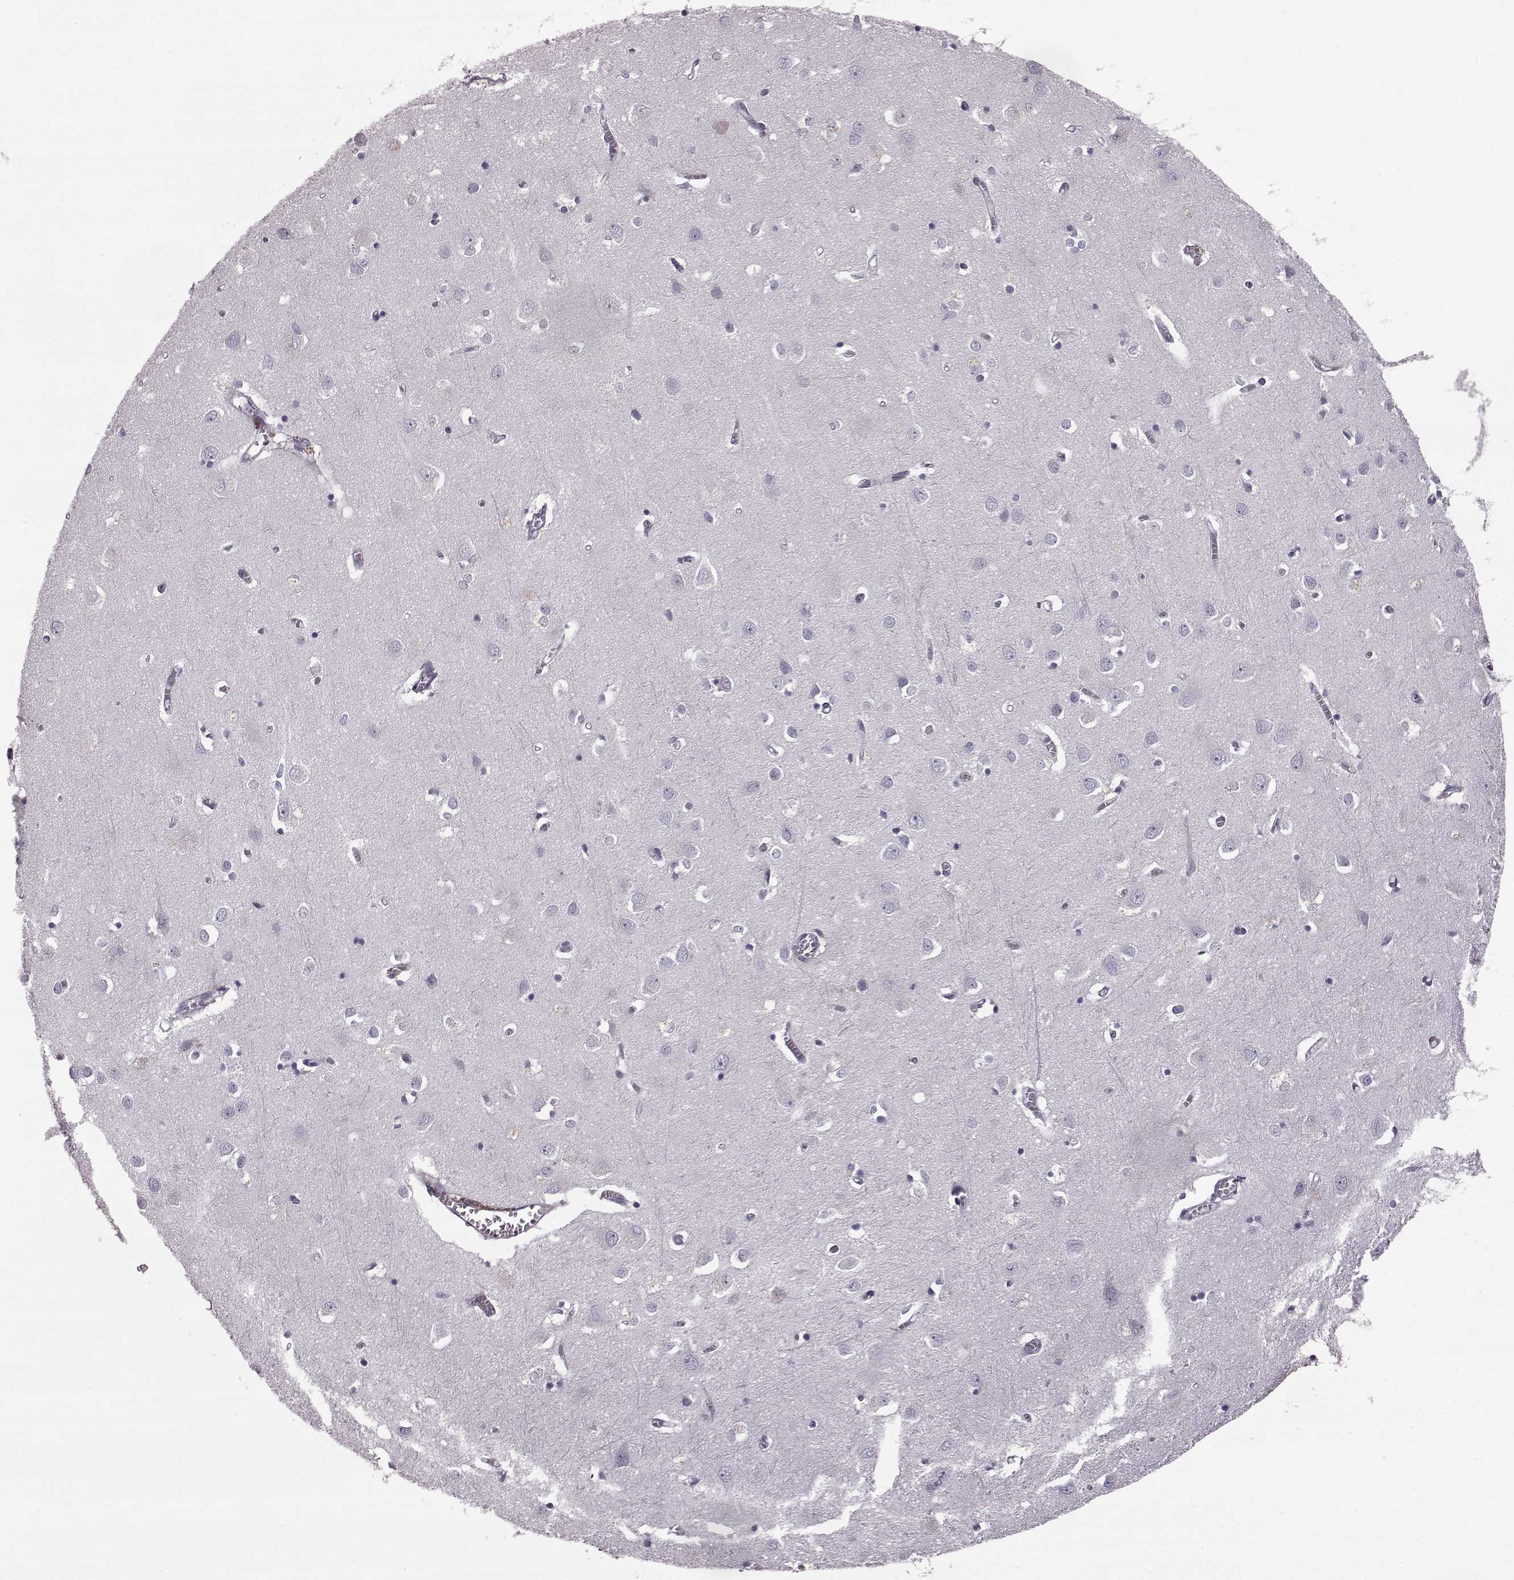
{"staining": {"intensity": "negative", "quantity": "none", "location": "none"}, "tissue": "cerebral cortex", "cell_type": "Endothelial cells", "image_type": "normal", "snomed": [{"axis": "morphology", "description": "Normal tissue, NOS"}, {"axis": "topography", "description": "Cerebral cortex"}], "caption": "Photomicrograph shows no protein expression in endothelial cells of normal cerebral cortex.", "gene": "ODAD4", "patient": {"sex": "male", "age": 70}}